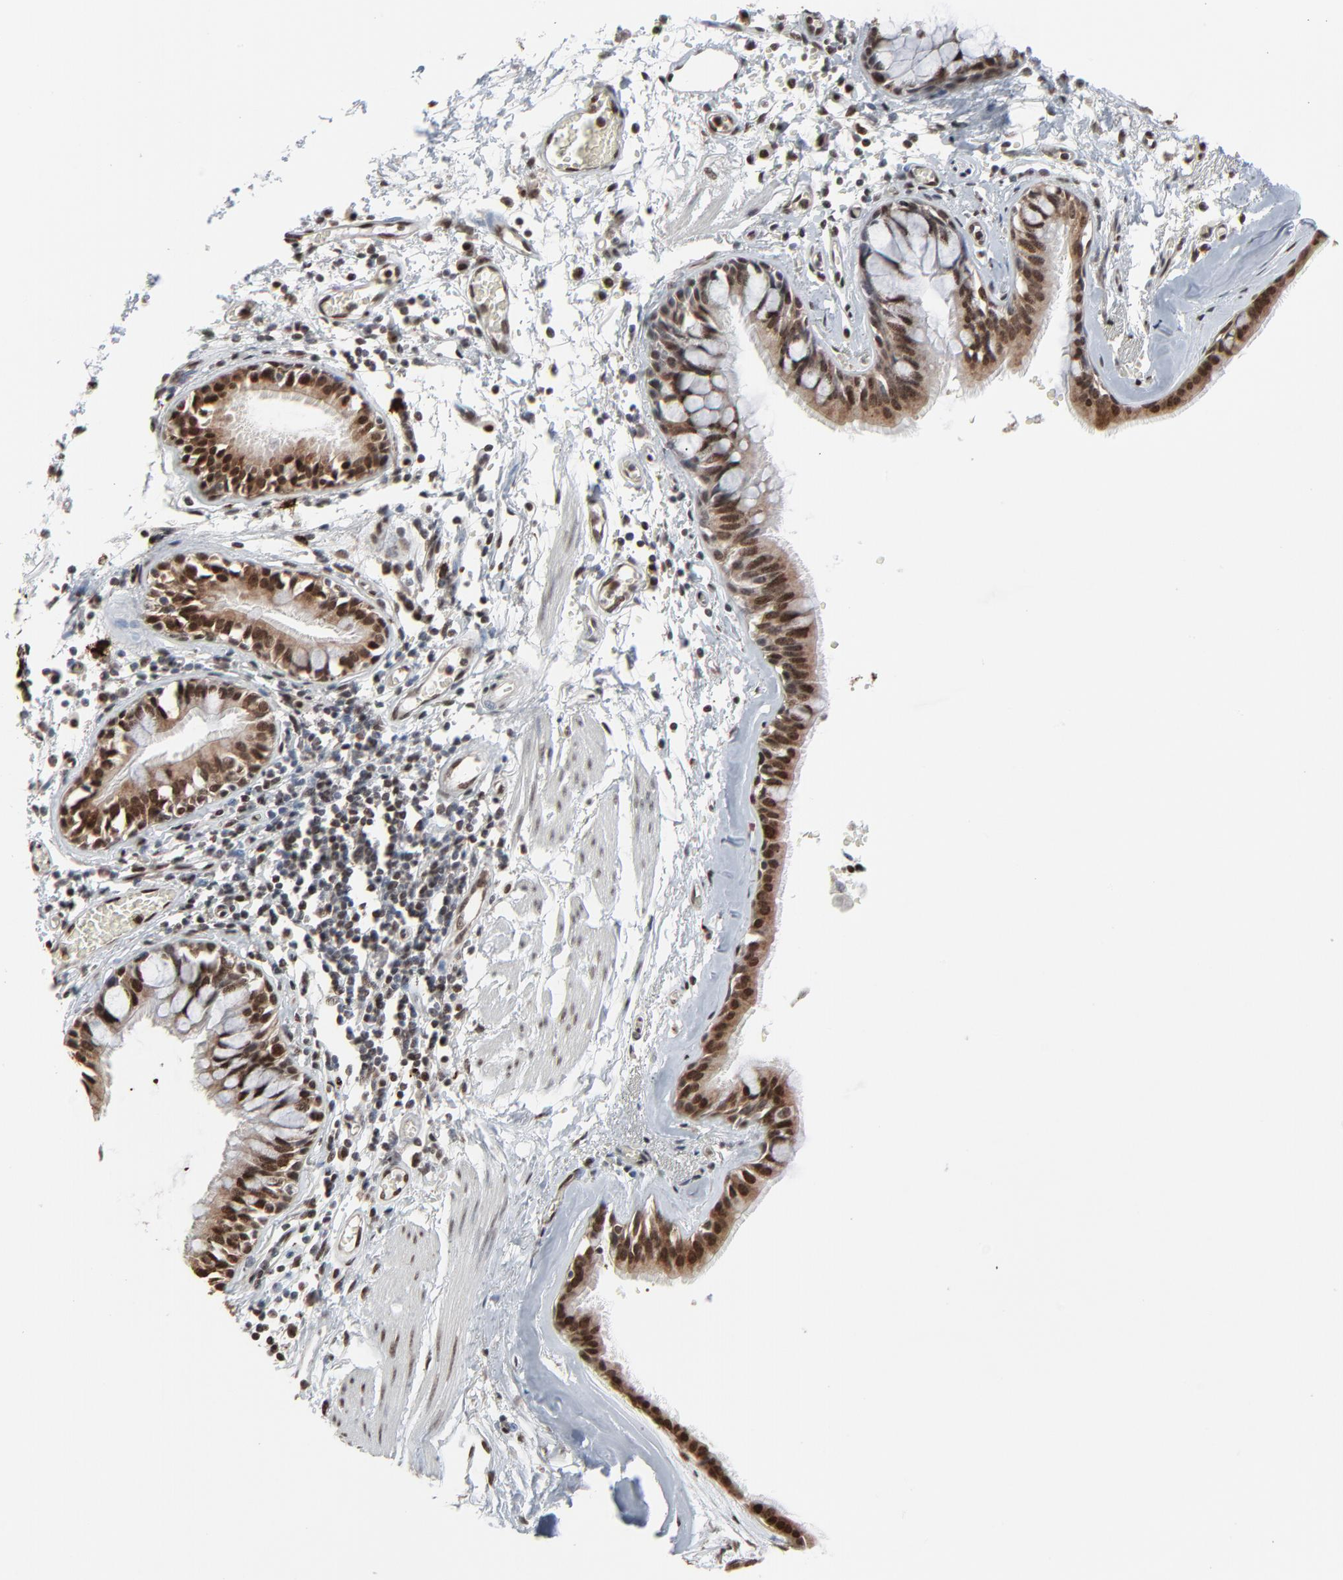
{"staining": {"intensity": "strong", "quantity": ">75%", "location": "cytoplasmic/membranous,nuclear"}, "tissue": "bronchus", "cell_type": "Respiratory epithelial cells", "image_type": "normal", "snomed": [{"axis": "morphology", "description": "Normal tissue, NOS"}, {"axis": "topography", "description": "Bronchus"}, {"axis": "topography", "description": "Lung"}], "caption": "Immunohistochemical staining of normal bronchus exhibits high levels of strong cytoplasmic/membranous,nuclear expression in approximately >75% of respiratory epithelial cells.", "gene": "MEIS2", "patient": {"sex": "female", "age": 56}}